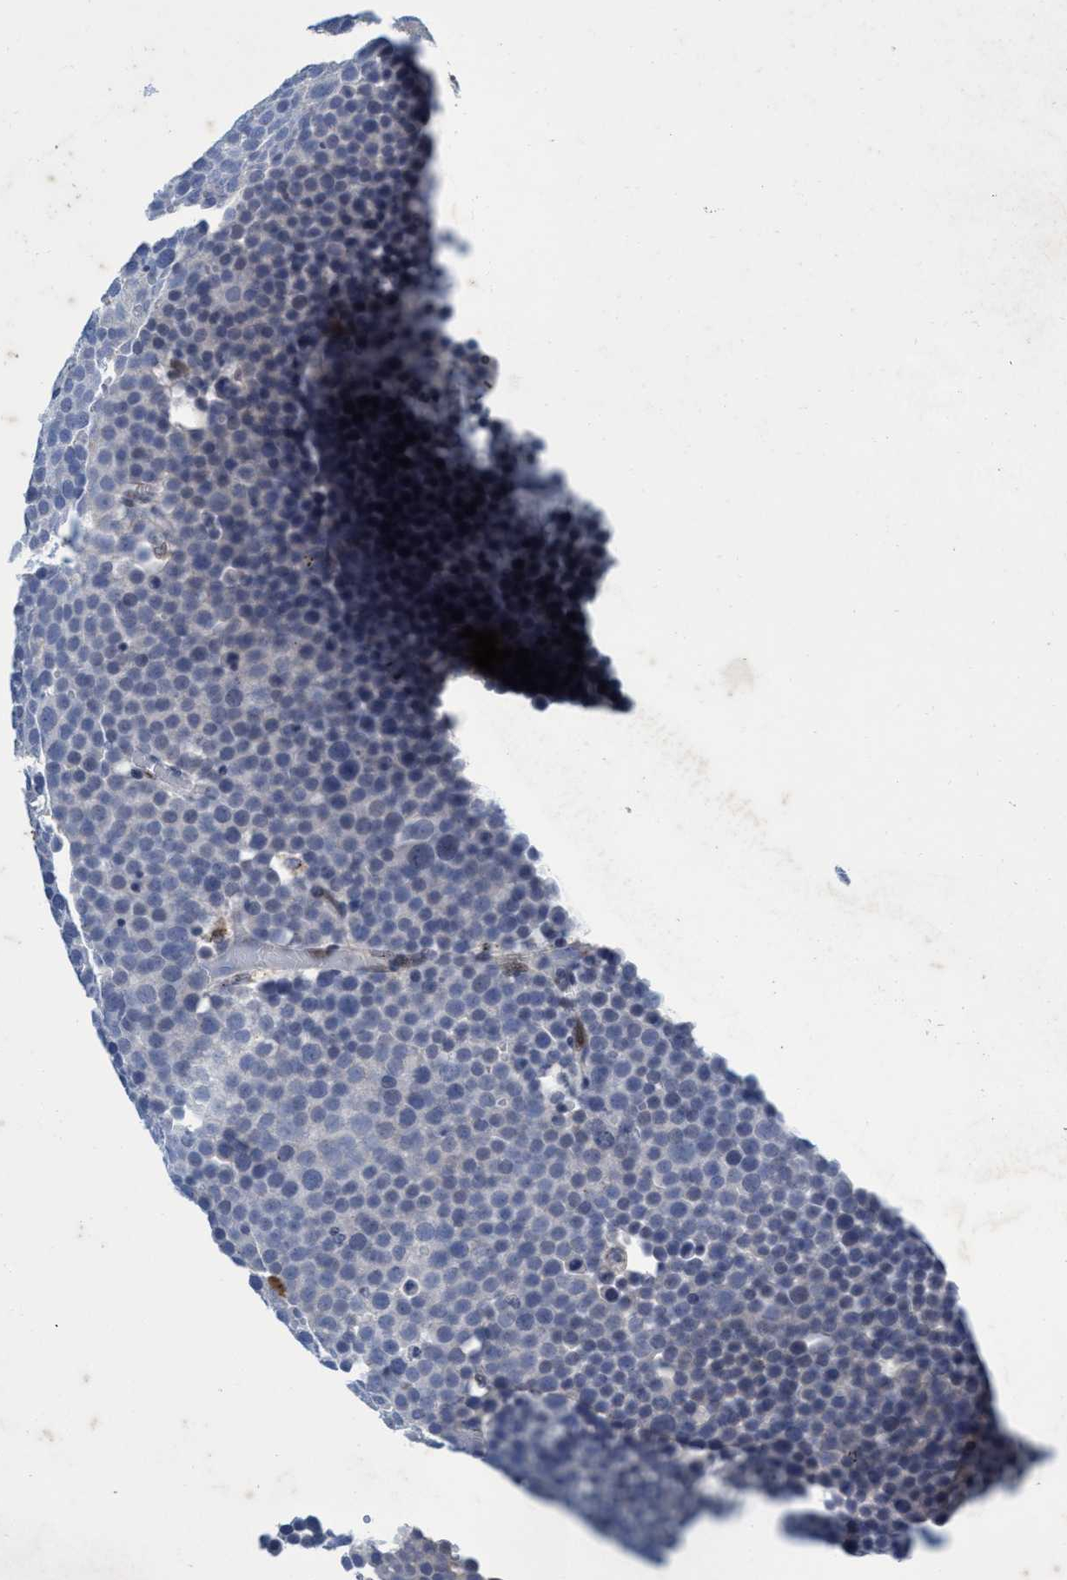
{"staining": {"intensity": "negative", "quantity": "none", "location": "none"}, "tissue": "testis cancer", "cell_type": "Tumor cells", "image_type": "cancer", "snomed": [{"axis": "morphology", "description": "Seminoma, NOS"}, {"axis": "topography", "description": "Testis"}], "caption": "Histopathology image shows no significant protein staining in tumor cells of testis cancer. Nuclei are stained in blue.", "gene": "GRB14", "patient": {"sex": "male", "age": 71}}